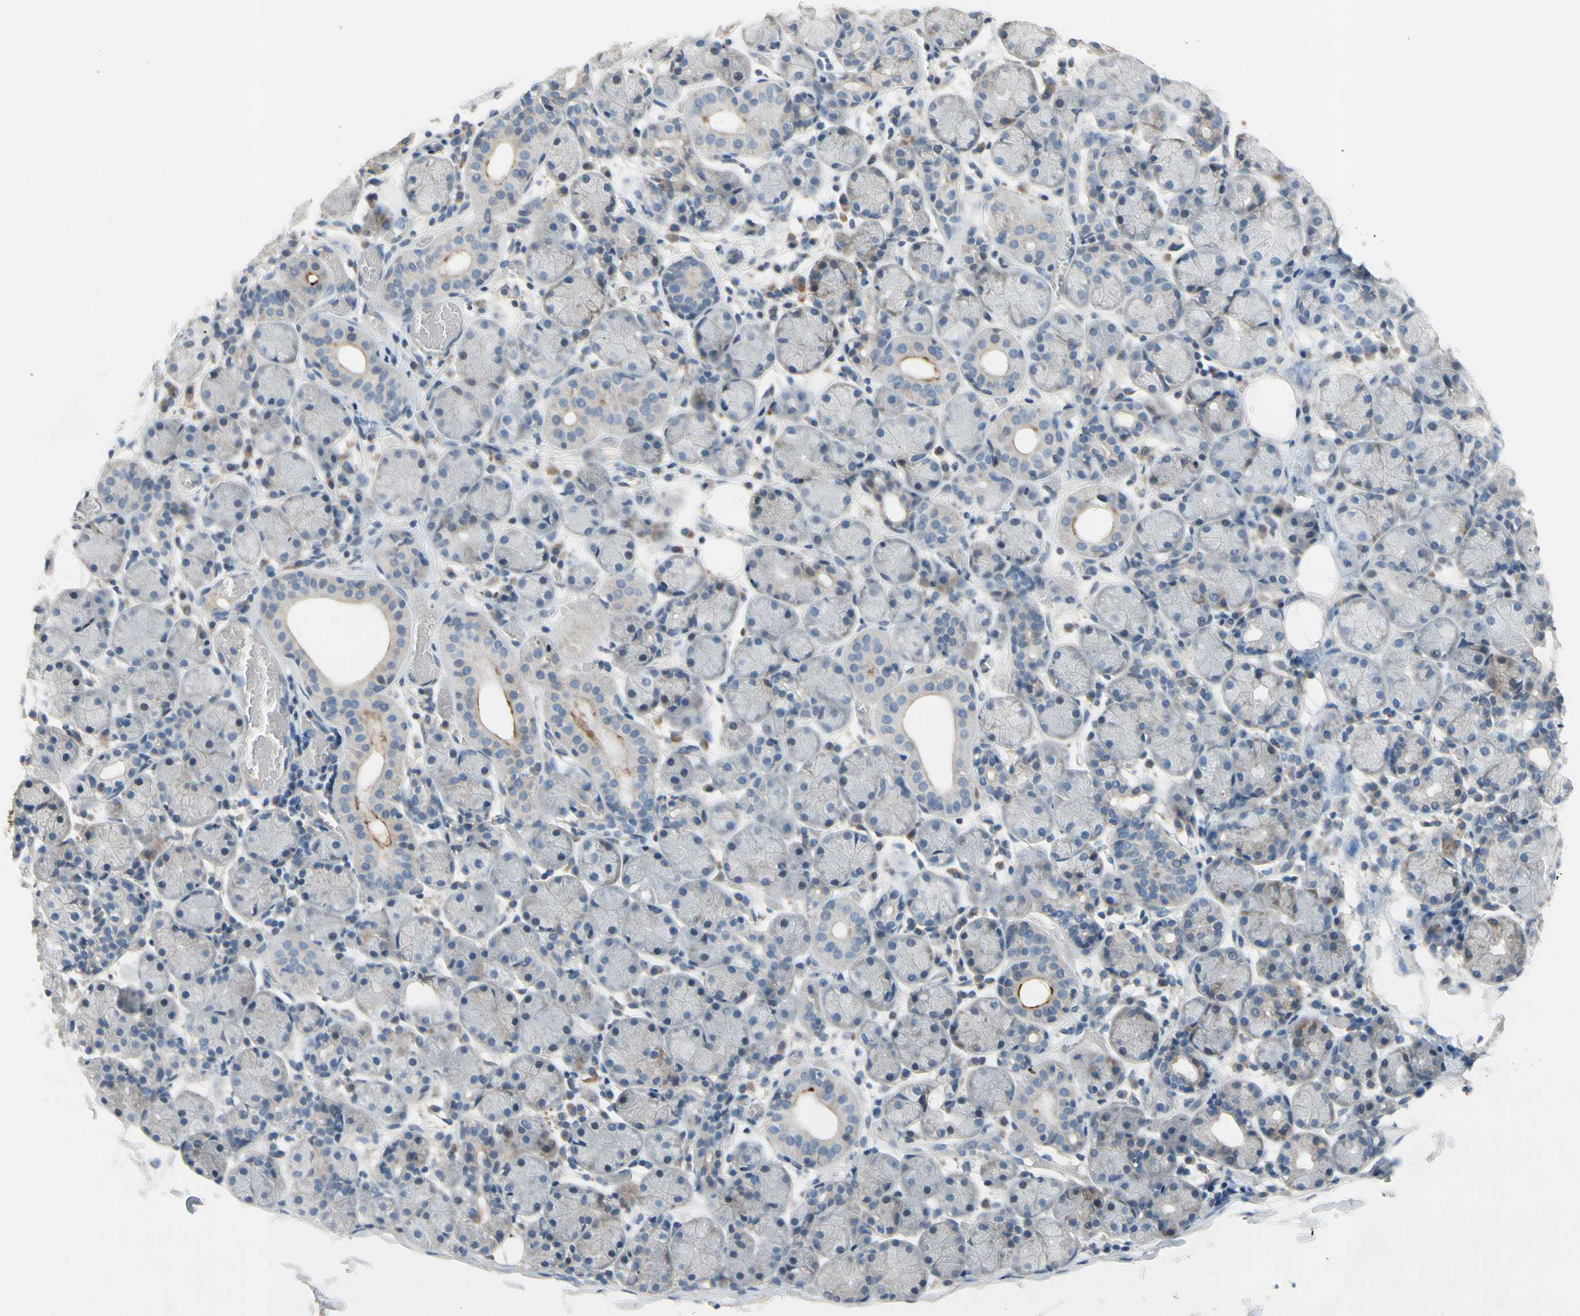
{"staining": {"intensity": "weak", "quantity": "<25%", "location": "cytoplasmic/membranous"}, "tissue": "salivary gland", "cell_type": "Glandular cells", "image_type": "normal", "snomed": [{"axis": "morphology", "description": "Normal tissue, NOS"}, {"axis": "topography", "description": "Salivary gland"}], "caption": "Normal salivary gland was stained to show a protein in brown. There is no significant staining in glandular cells. (DAB immunohistochemistry (IHC) with hematoxylin counter stain).", "gene": "PIP5K1B", "patient": {"sex": "female", "age": 24}}